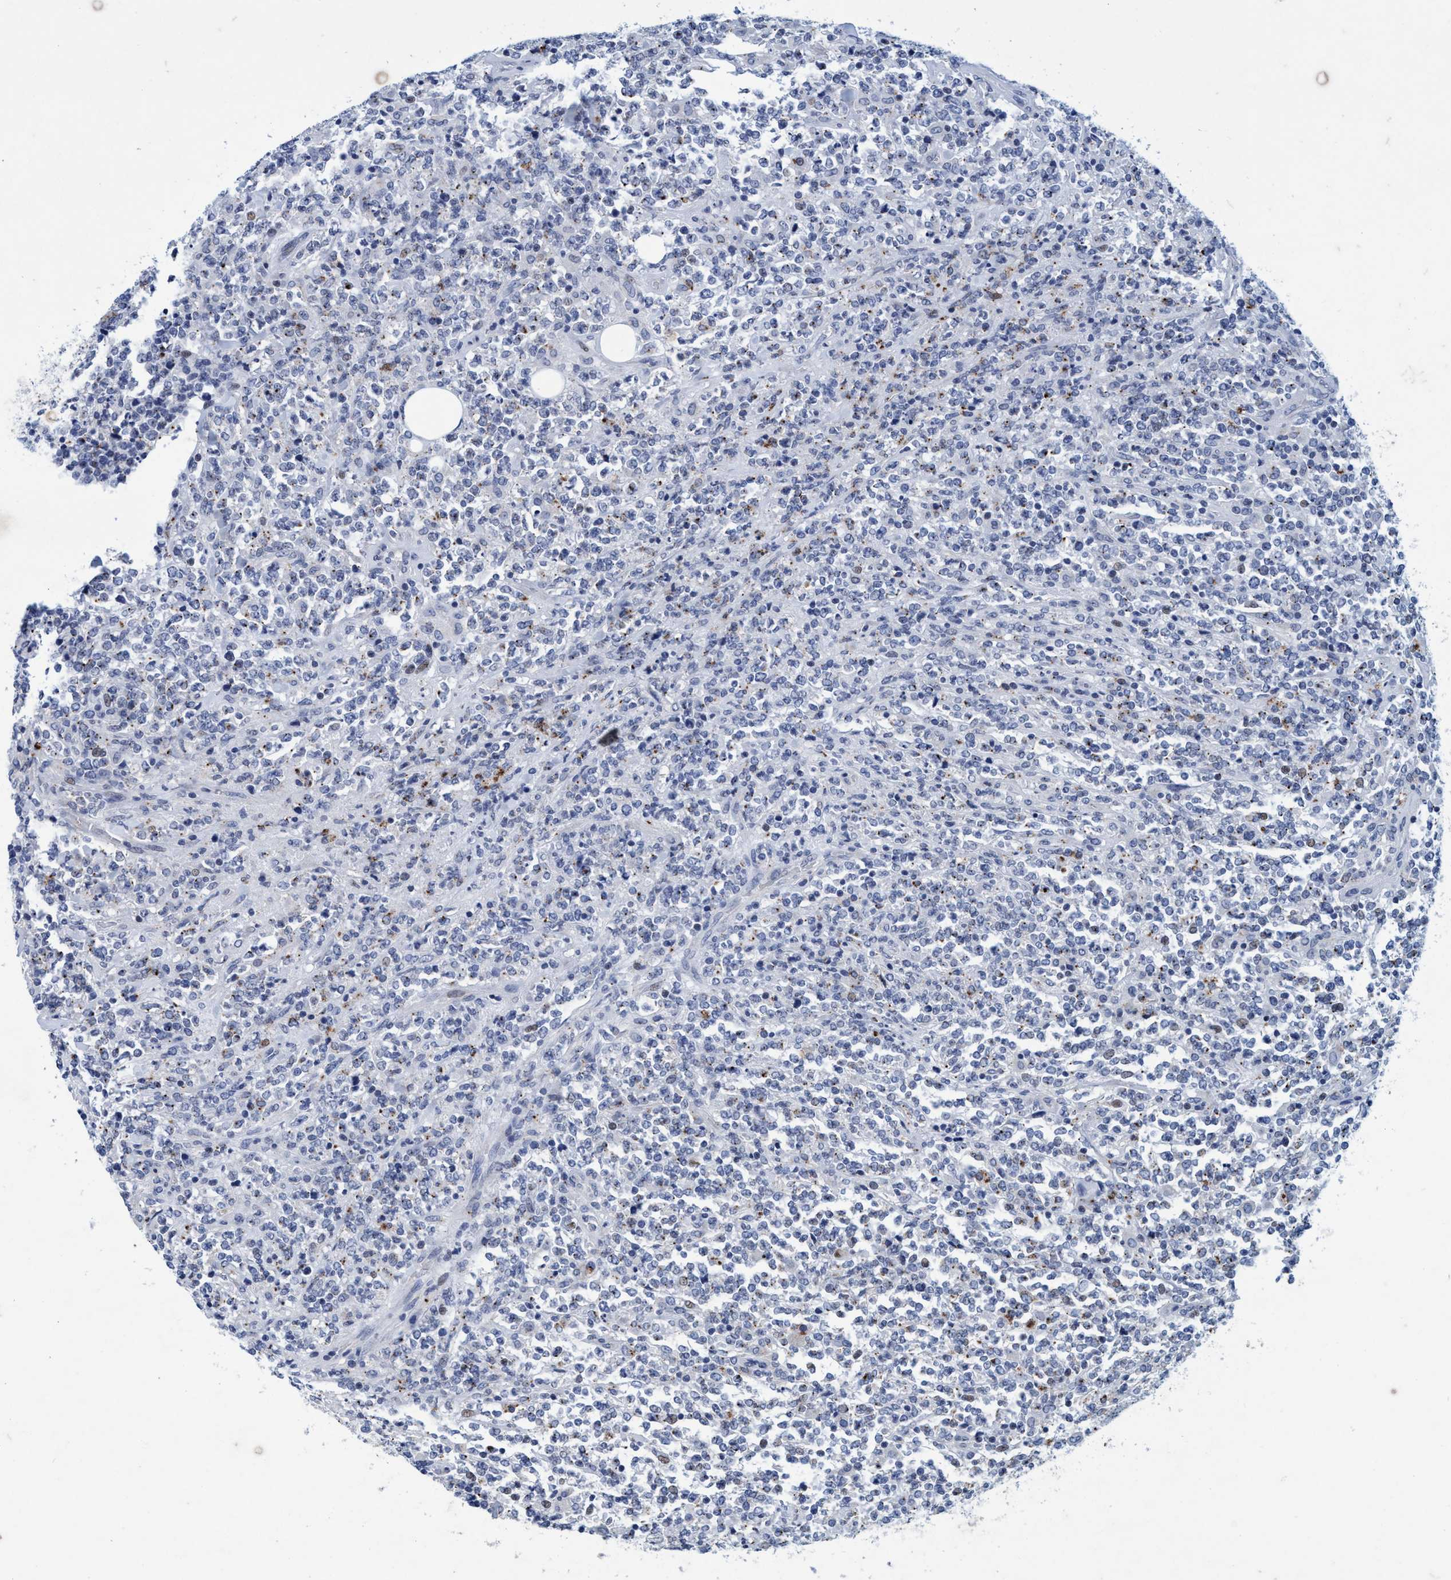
{"staining": {"intensity": "negative", "quantity": "none", "location": "none"}, "tissue": "lymphoma", "cell_type": "Tumor cells", "image_type": "cancer", "snomed": [{"axis": "morphology", "description": "Malignant lymphoma, non-Hodgkin's type, High grade"}, {"axis": "topography", "description": "Soft tissue"}], "caption": "Tumor cells are negative for protein expression in human lymphoma.", "gene": "GRB14", "patient": {"sex": "male", "age": 18}}